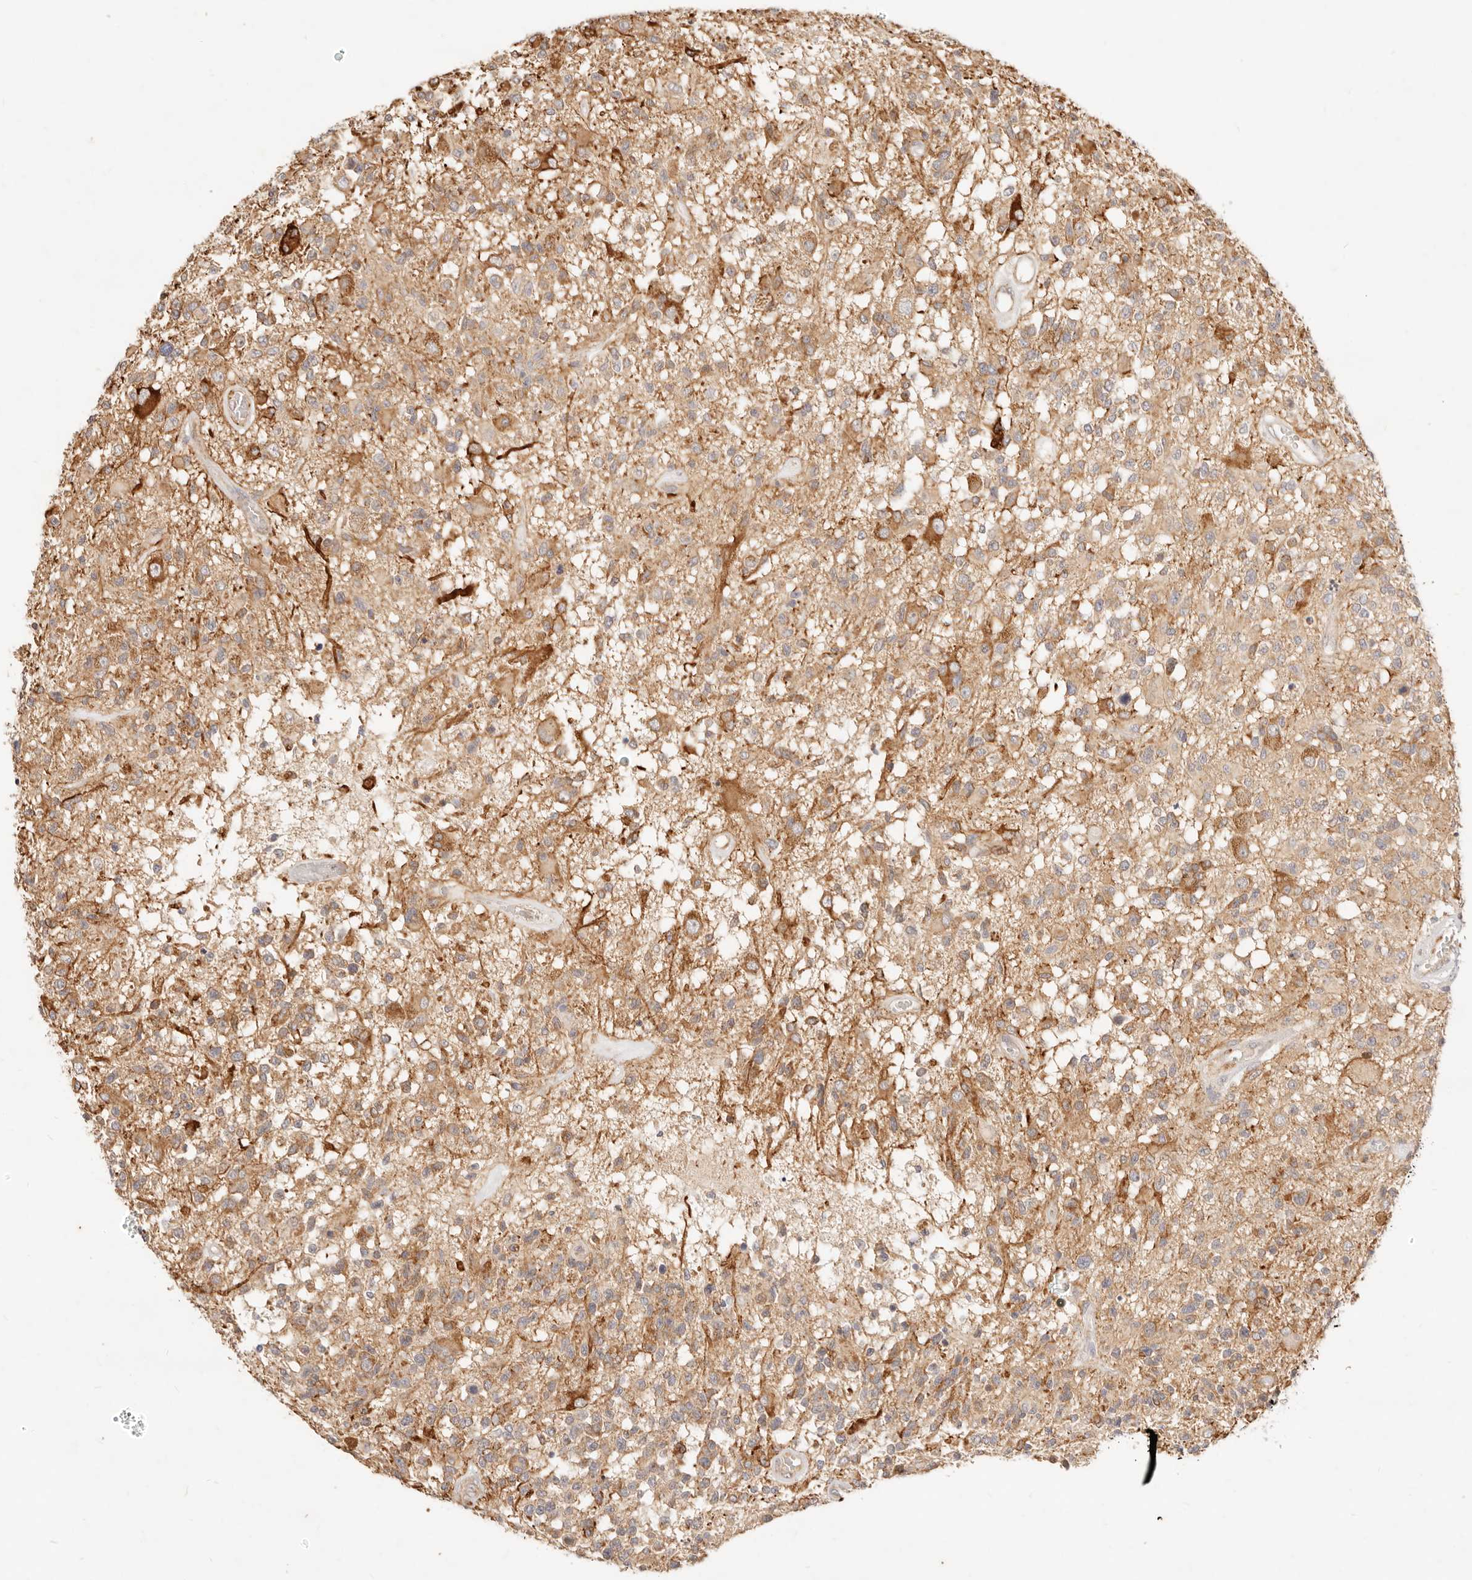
{"staining": {"intensity": "moderate", "quantity": ">75%", "location": "cytoplasmic/membranous"}, "tissue": "glioma", "cell_type": "Tumor cells", "image_type": "cancer", "snomed": [{"axis": "morphology", "description": "Glioma, malignant, High grade"}, {"axis": "morphology", "description": "Glioblastoma, NOS"}, {"axis": "topography", "description": "Brain"}], "caption": "Glioblastoma tissue shows moderate cytoplasmic/membranous expression in approximately >75% of tumor cells, visualized by immunohistochemistry.", "gene": "RUBCNL", "patient": {"sex": "male", "age": 60}}